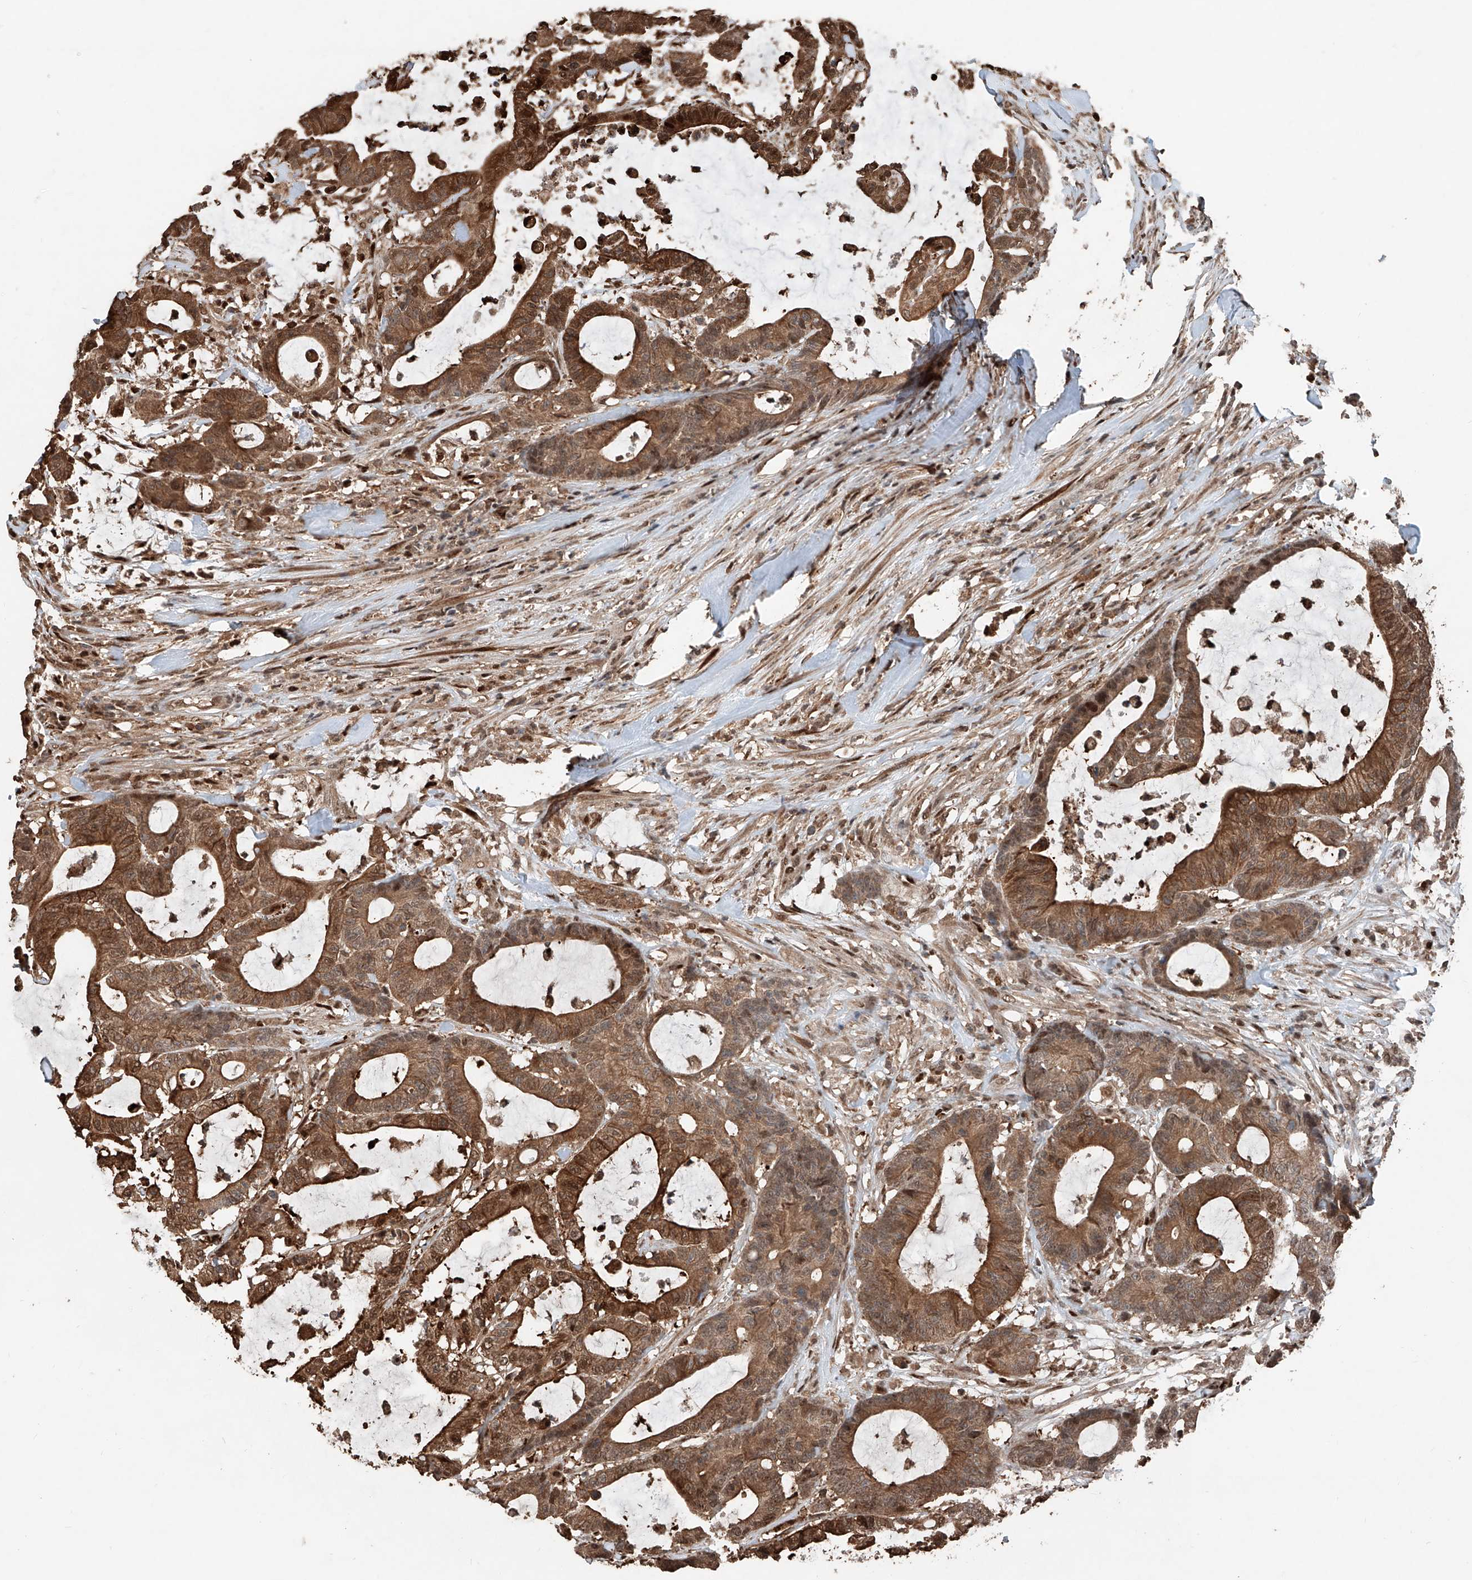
{"staining": {"intensity": "strong", "quantity": ">75%", "location": "cytoplasmic/membranous,nuclear"}, "tissue": "colorectal cancer", "cell_type": "Tumor cells", "image_type": "cancer", "snomed": [{"axis": "morphology", "description": "Adenocarcinoma, NOS"}, {"axis": "topography", "description": "Colon"}], "caption": "Strong cytoplasmic/membranous and nuclear expression for a protein is present in approximately >75% of tumor cells of colorectal adenocarcinoma using IHC.", "gene": "RMND1", "patient": {"sex": "female", "age": 84}}